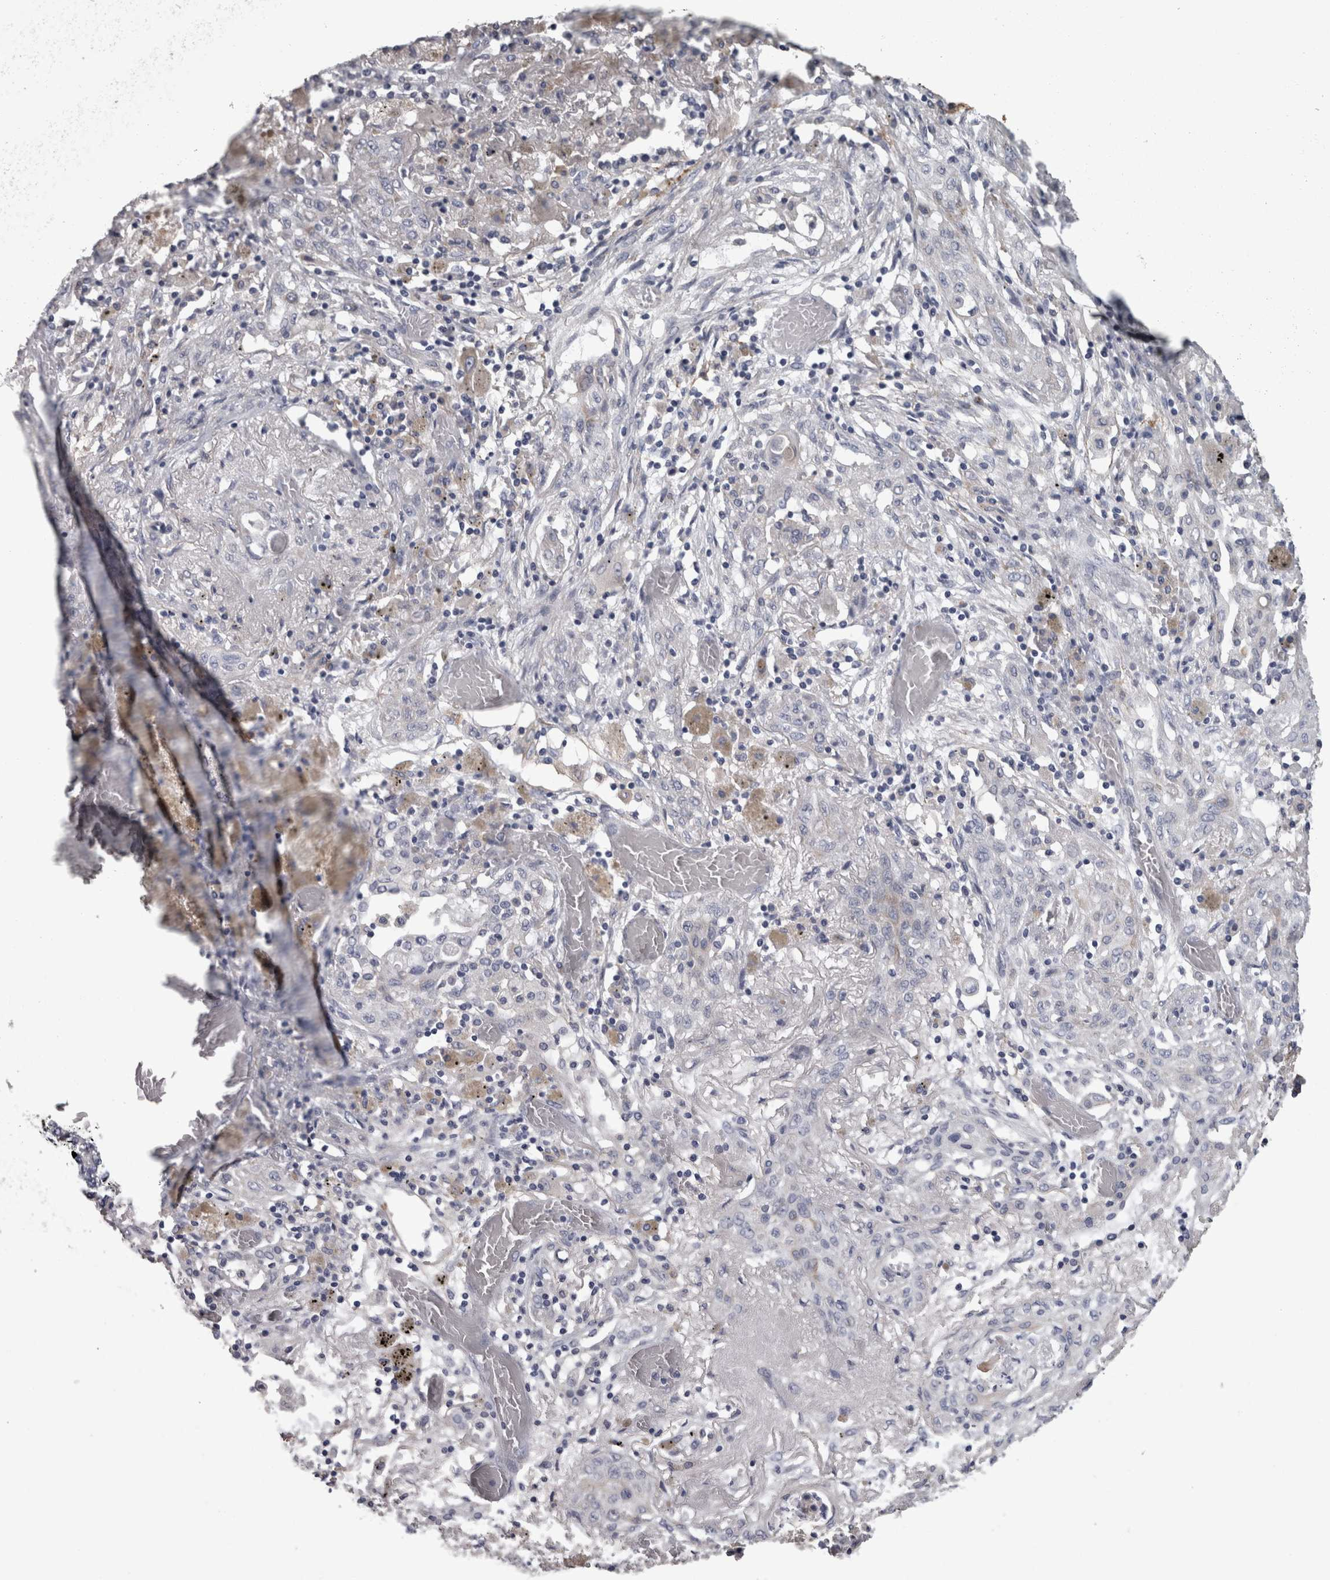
{"staining": {"intensity": "negative", "quantity": "none", "location": "none"}, "tissue": "lung cancer", "cell_type": "Tumor cells", "image_type": "cancer", "snomed": [{"axis": "morphology", "description": "Squamous cell carcinoma, NOS"}, {"axis": "topography", "description": "Lung"}], "caption": "Human lung squamous cell carcinoma stained for a protein using immunohistochemistry shows no expression in tumor cells.", "gene": "EFEMP2", "patient": {"sex": "female", "age": 47}}